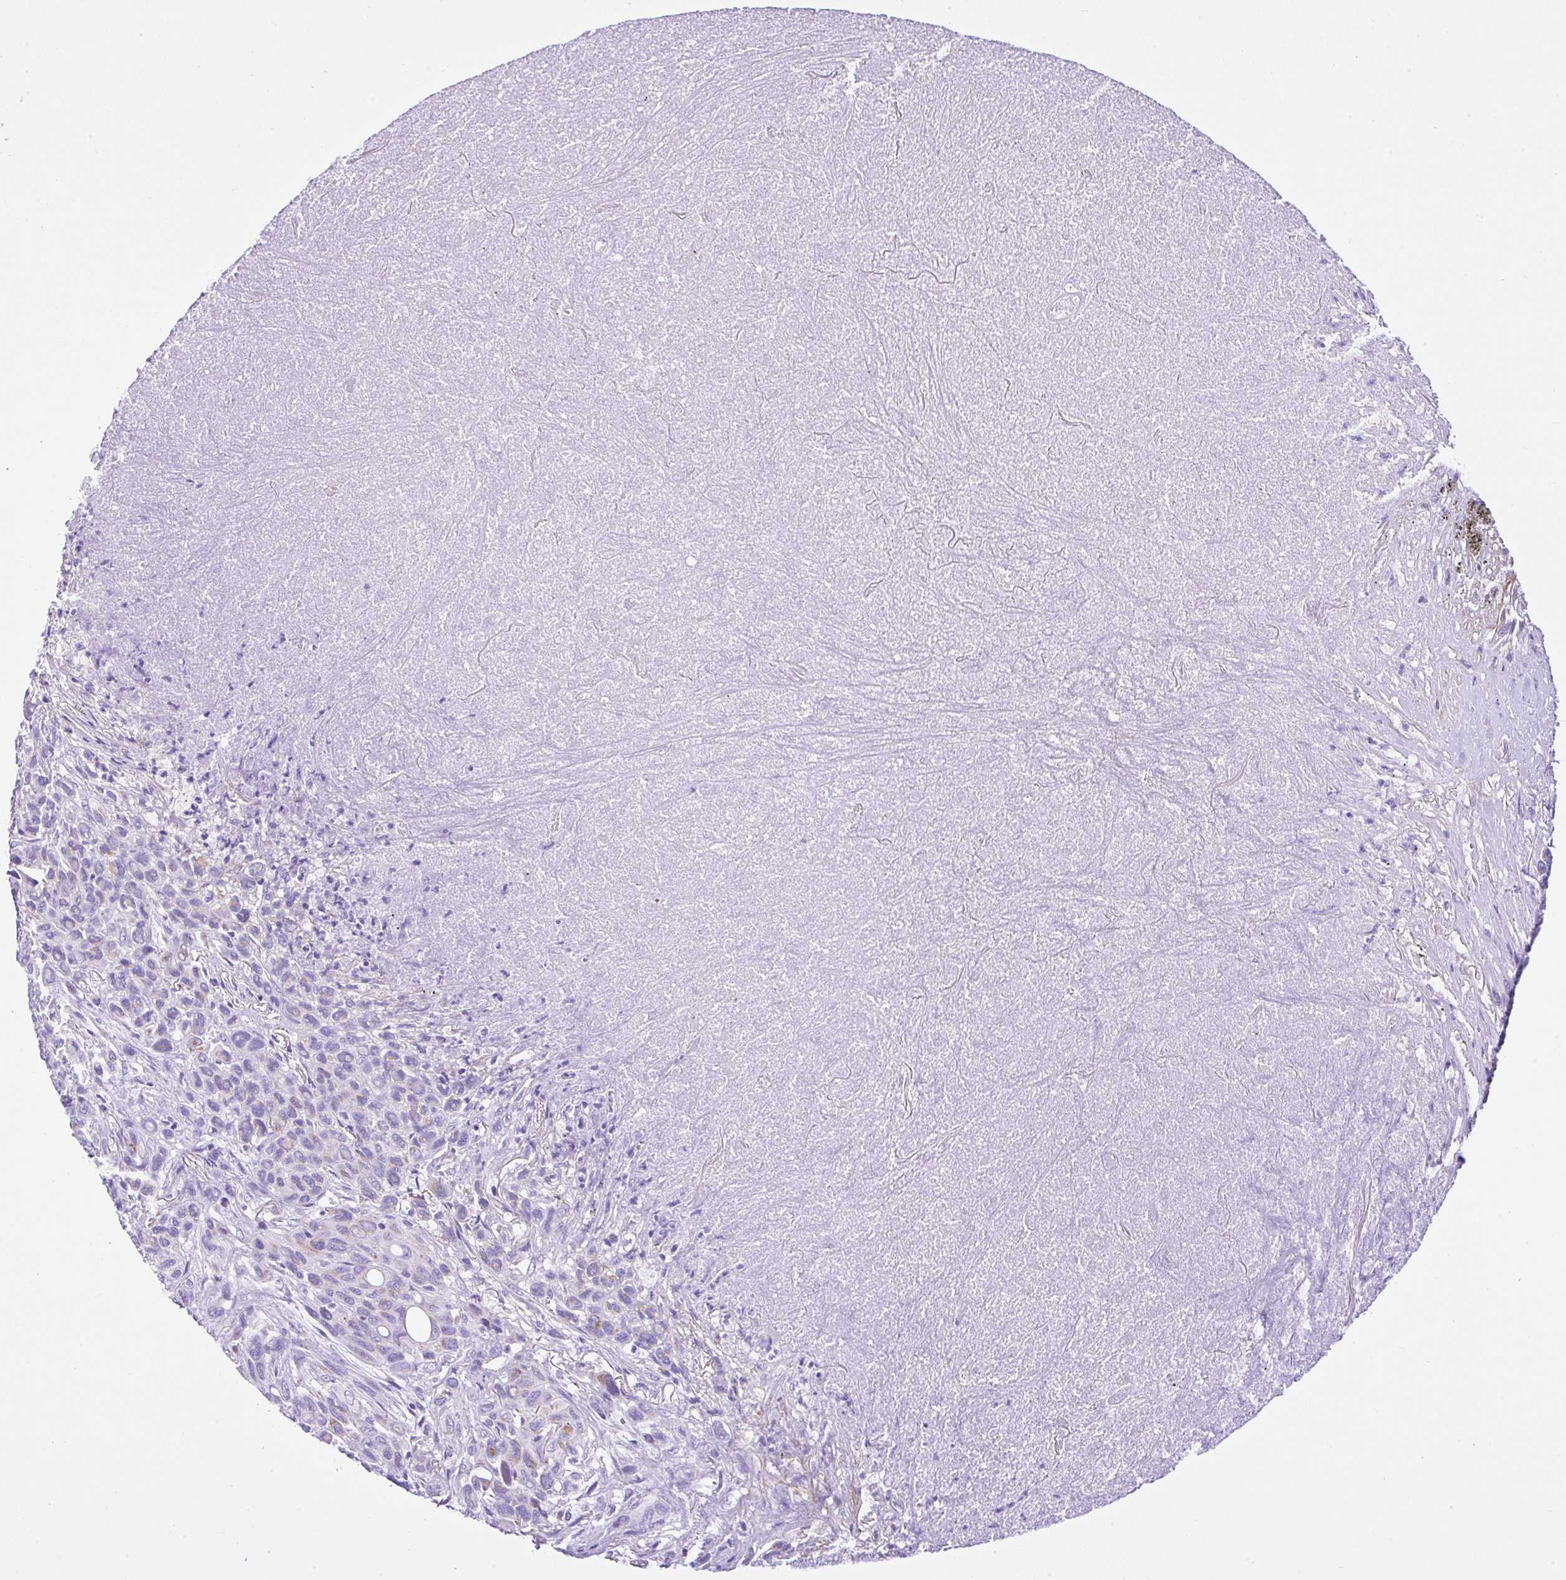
{"staining": {"intensity": "weak", "quantity": "<25%", "location": "cytoplasmic/membranous"}, "tissue": "melanoma", "cell_type": "Tumor cells", "image_type": "cancer", "snomed": [{"axis": "morphology", "description": "Malignant melanoma, Metastatic site"}, {"axis": "topography", "description": "Lung"}], "caption": "Immunohistochemical staining of human malignant melanoma (metastatic site) shows no significant staining in tumor cells.", "gene": "SLC13A1", "patient": {"sex": "male", "age": 48}}